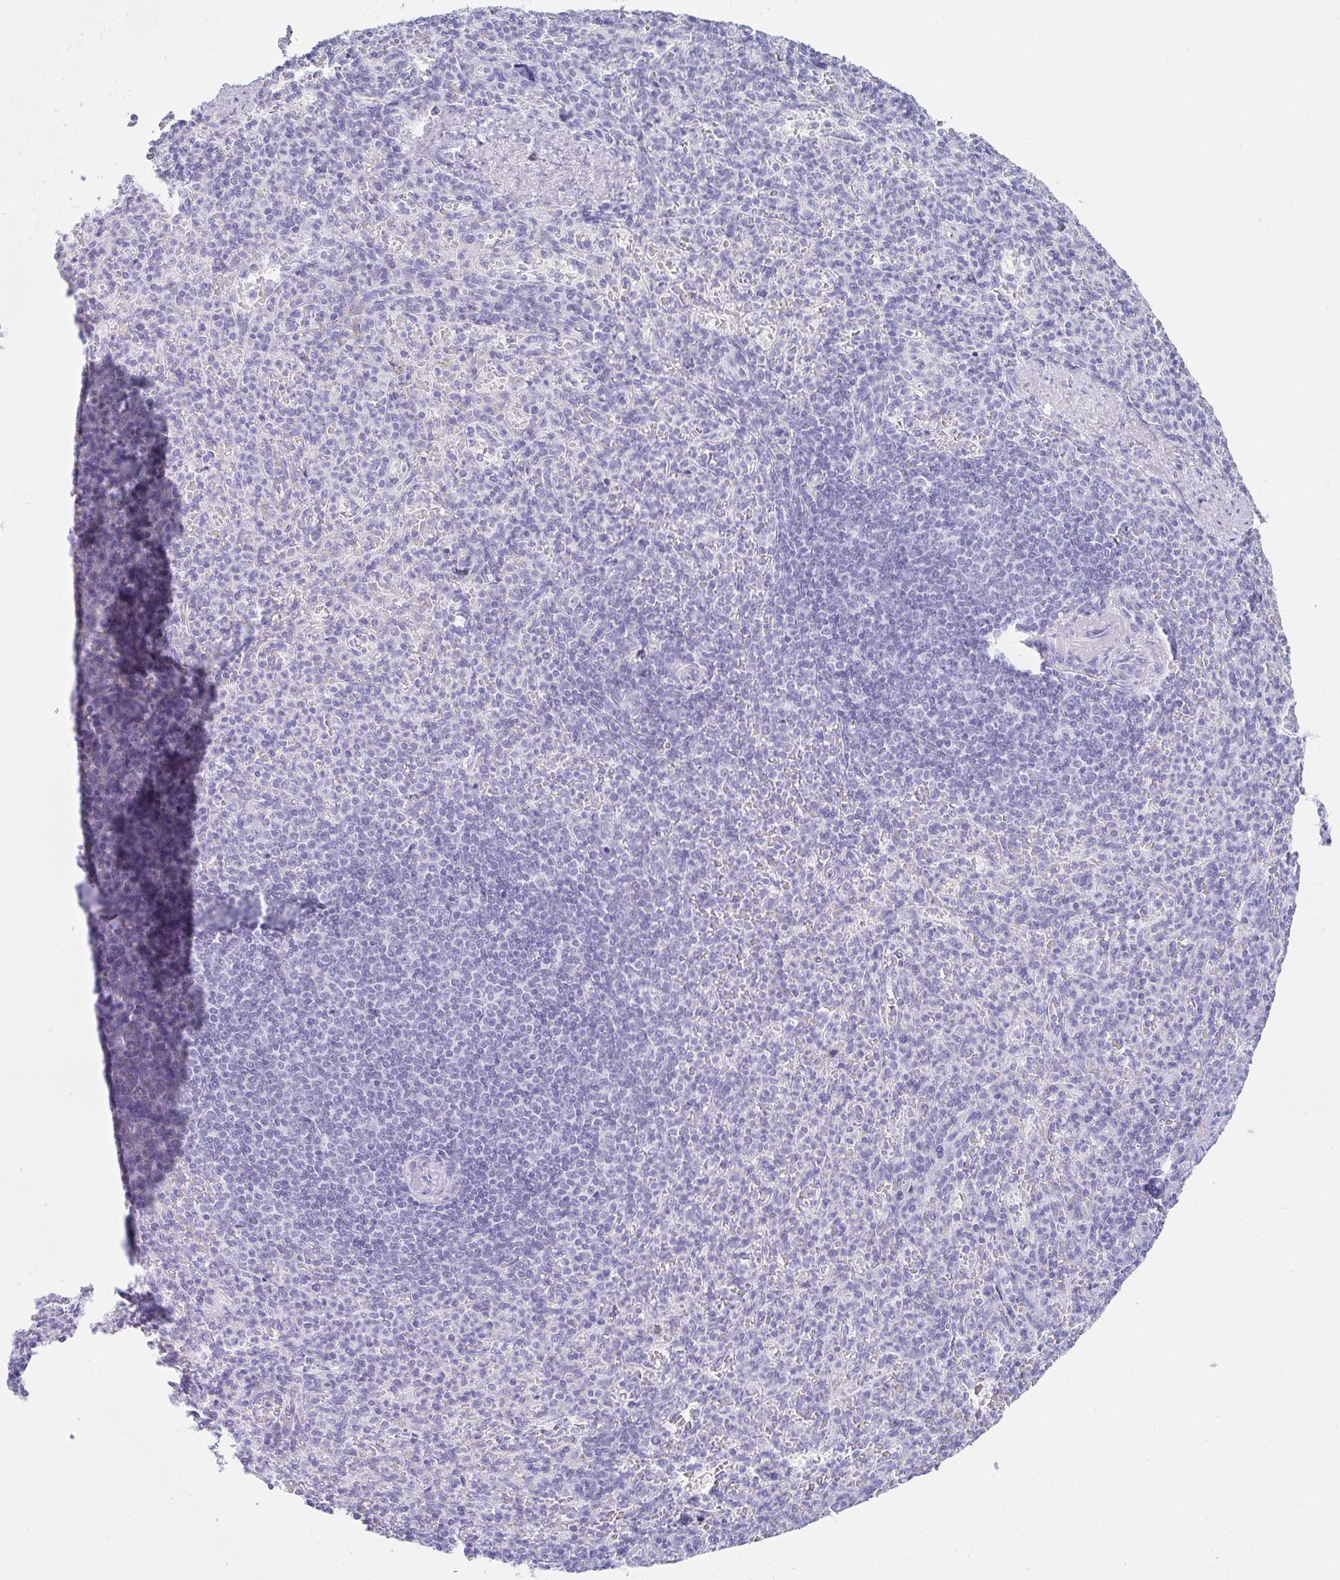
{"staining": {"intensity": "negative", "quantity": "none", "location": "none"}, "tissue": "spleen", "cell_type": "Cells in red pulp", "image_type": "normal", "snomed": [{"axis": "morphology", "description": "Normal tissue, NOS"}, {"axis": "topography", "description": "Spleen"}], "caption": "IHC micrograph of unremarkable spleen: spleen stained with DAB shows no significant protein staining in cells in red pulp.", "gene": "RLF", "patient": {"sex": "female", "age": 74}}